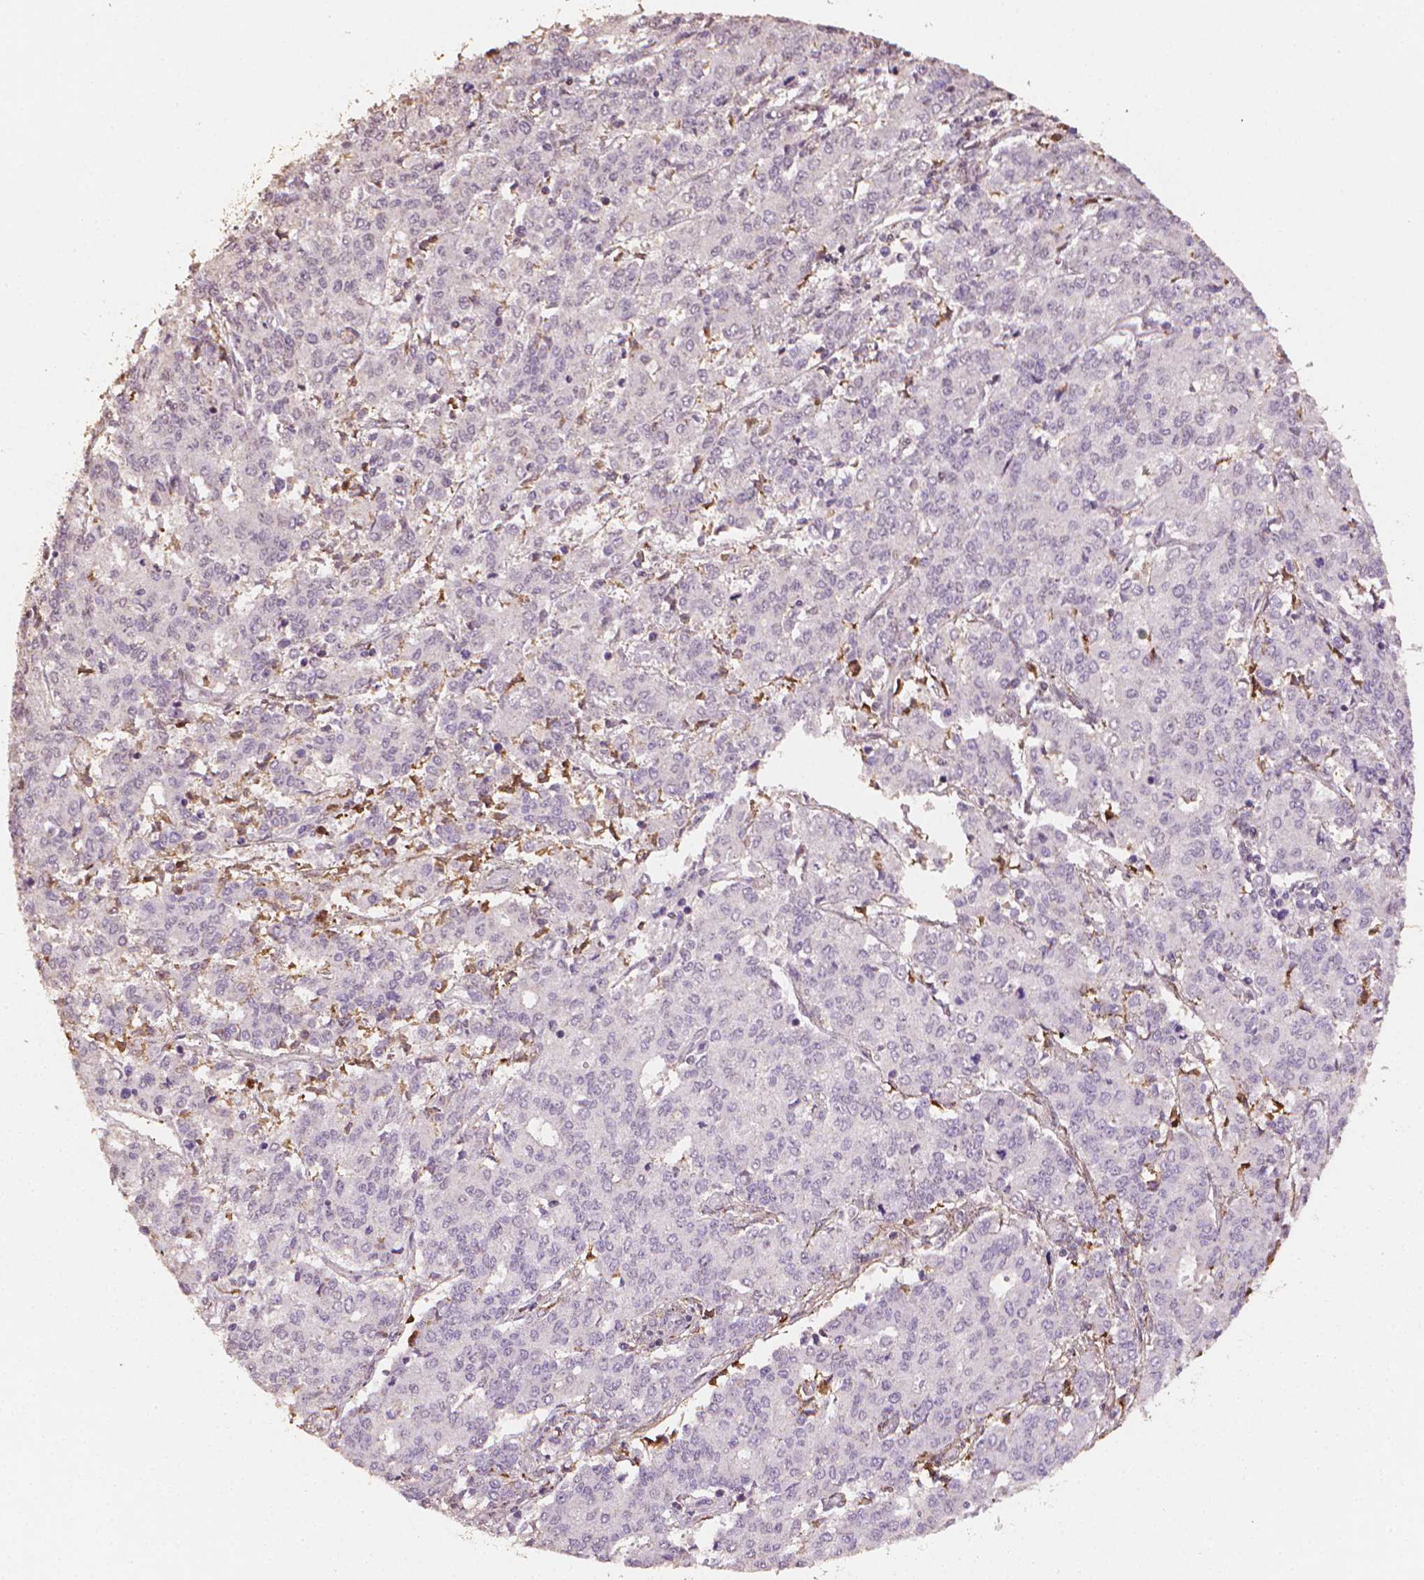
{"staining": {"intensity": "negative", "quantity": "none", "location": "none"}, "tissue": "endometrial cancer", "cell_type": "Tumor cells", "image_type": "cancer", "snomed": [{"axis": "morphology", "description": "Adenocarcinoma, NOS"}, {"axis": "topography", "description": "Endometrium"}], "caption": "Image shows no protein staining in tumor cells of endometrial cancer tissue.", "gene": "DCN", "patient": {"sex": "female", "age": 50}}